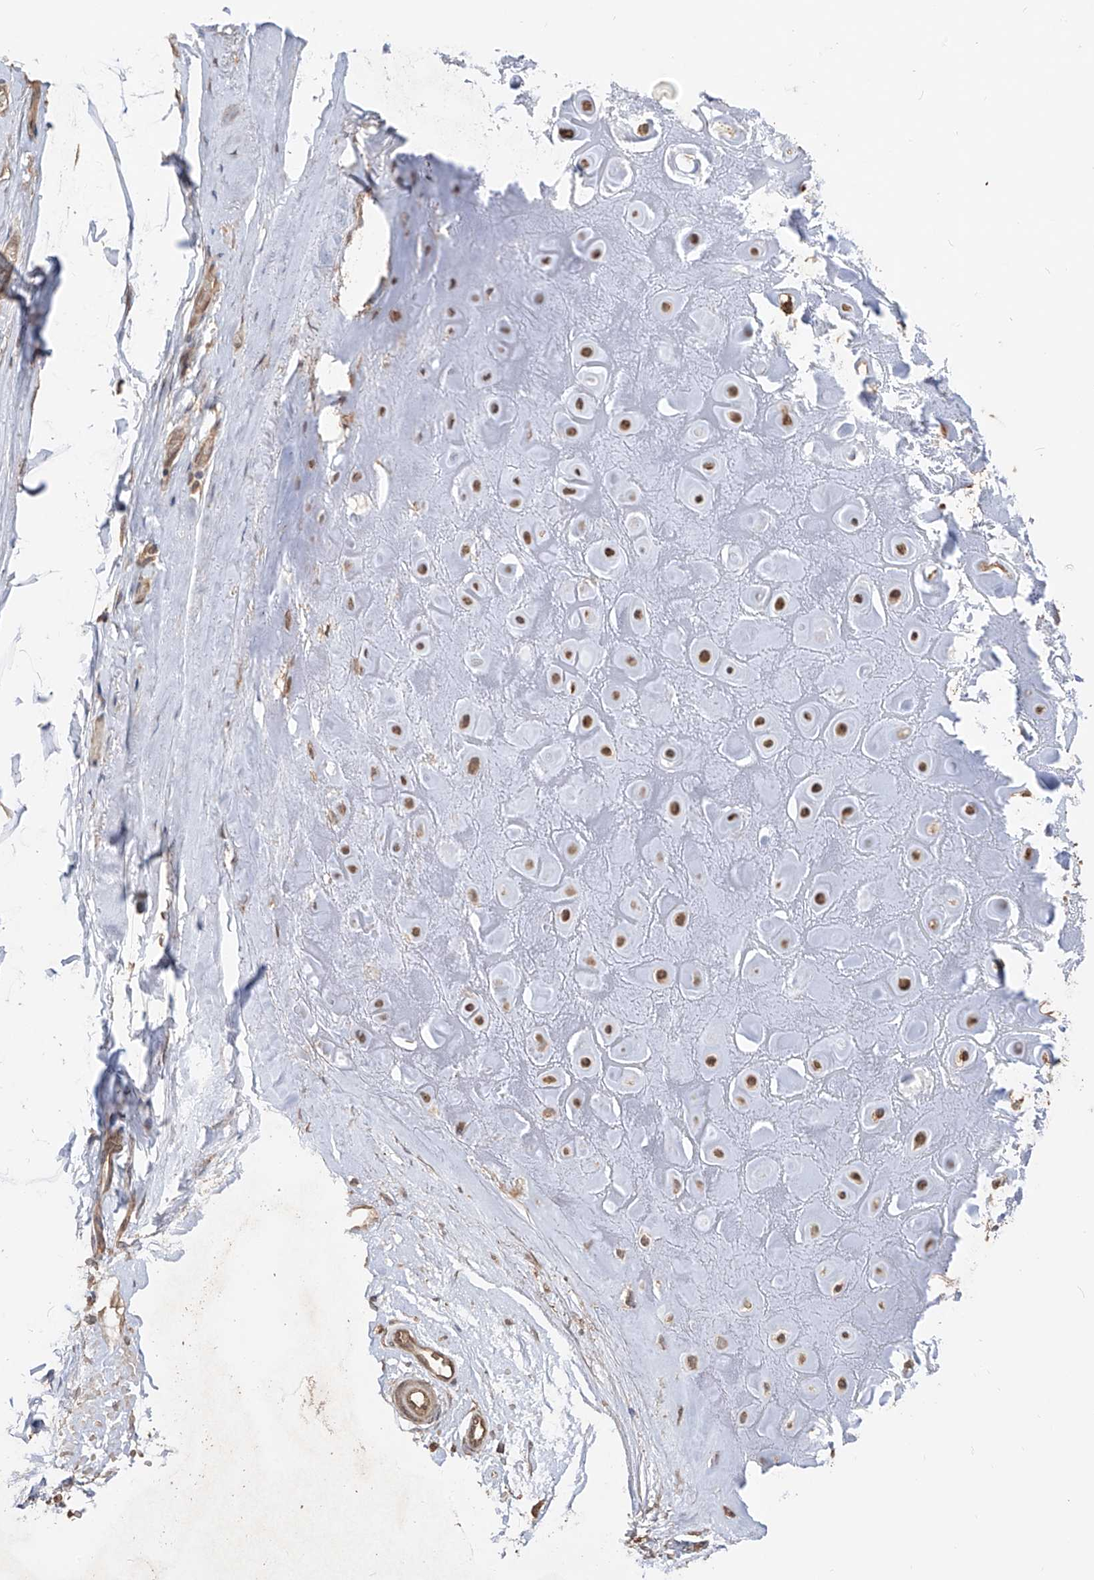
{"staining": {"intensity": "moderate", "quantity": ">75%", "location": "cytoplasmic/membranous"}, "tissue": "adipose tissue", "cell_type": "Adipocytes", "image_type": "normal", "snomed": [{"axis": "morphology", "description": "Normal tissue, NOS"}, {"axis": "morphology", "description": "Basal cell carcinoma"}, {"axis": "topography", "description": "Skin"}], "caption": "Adipocytes exhibit moderate cytoplasmic/membranous expression in approximately >75% of cells in unremarkable adipose tissue.", "gene": "FAM135A", "patient": {"sex": "female", "age": 89}}